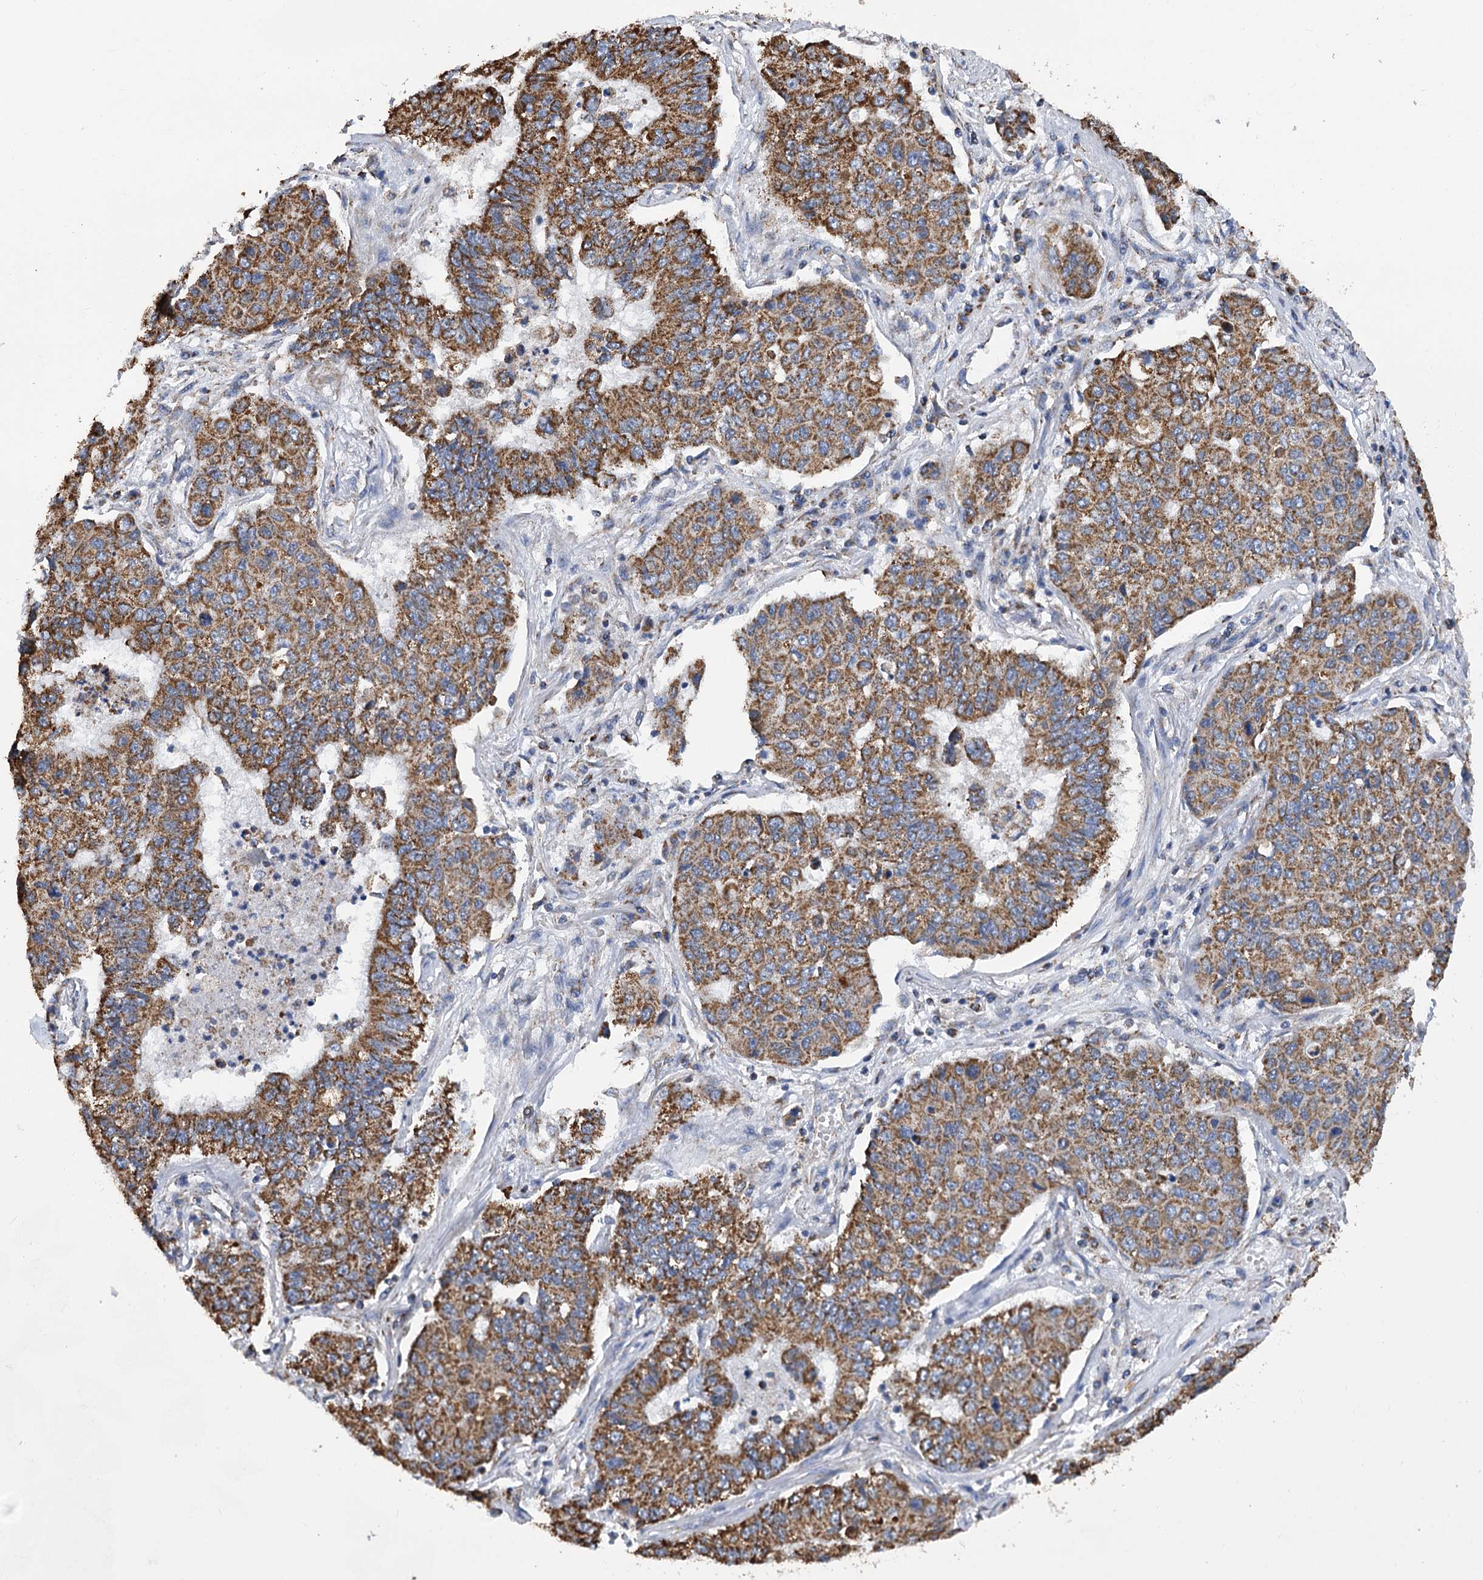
{"staining": {"intensity": "moderate", "quantity": ">75%", "location": "cytoplasmic/membranous"}, "tissue": "lung cancer", "cell_type": "Tumor cells", "image_type": "cancer", "snomed": [{"axis": "morphology", "description": "Squamous cell carcinoma, NOS"}, {"axis": "topography", "description": "Lung"}], "caption": "The photomicrograph displays immunohistochemical staining of squamous cell carcinoma (lung). There is moderate cytoplasmic/membranous expression is seen in approximately >75% of tumor cells.", "gene": "CCDC73", "patient": {"sex": "male", "age": 74}}